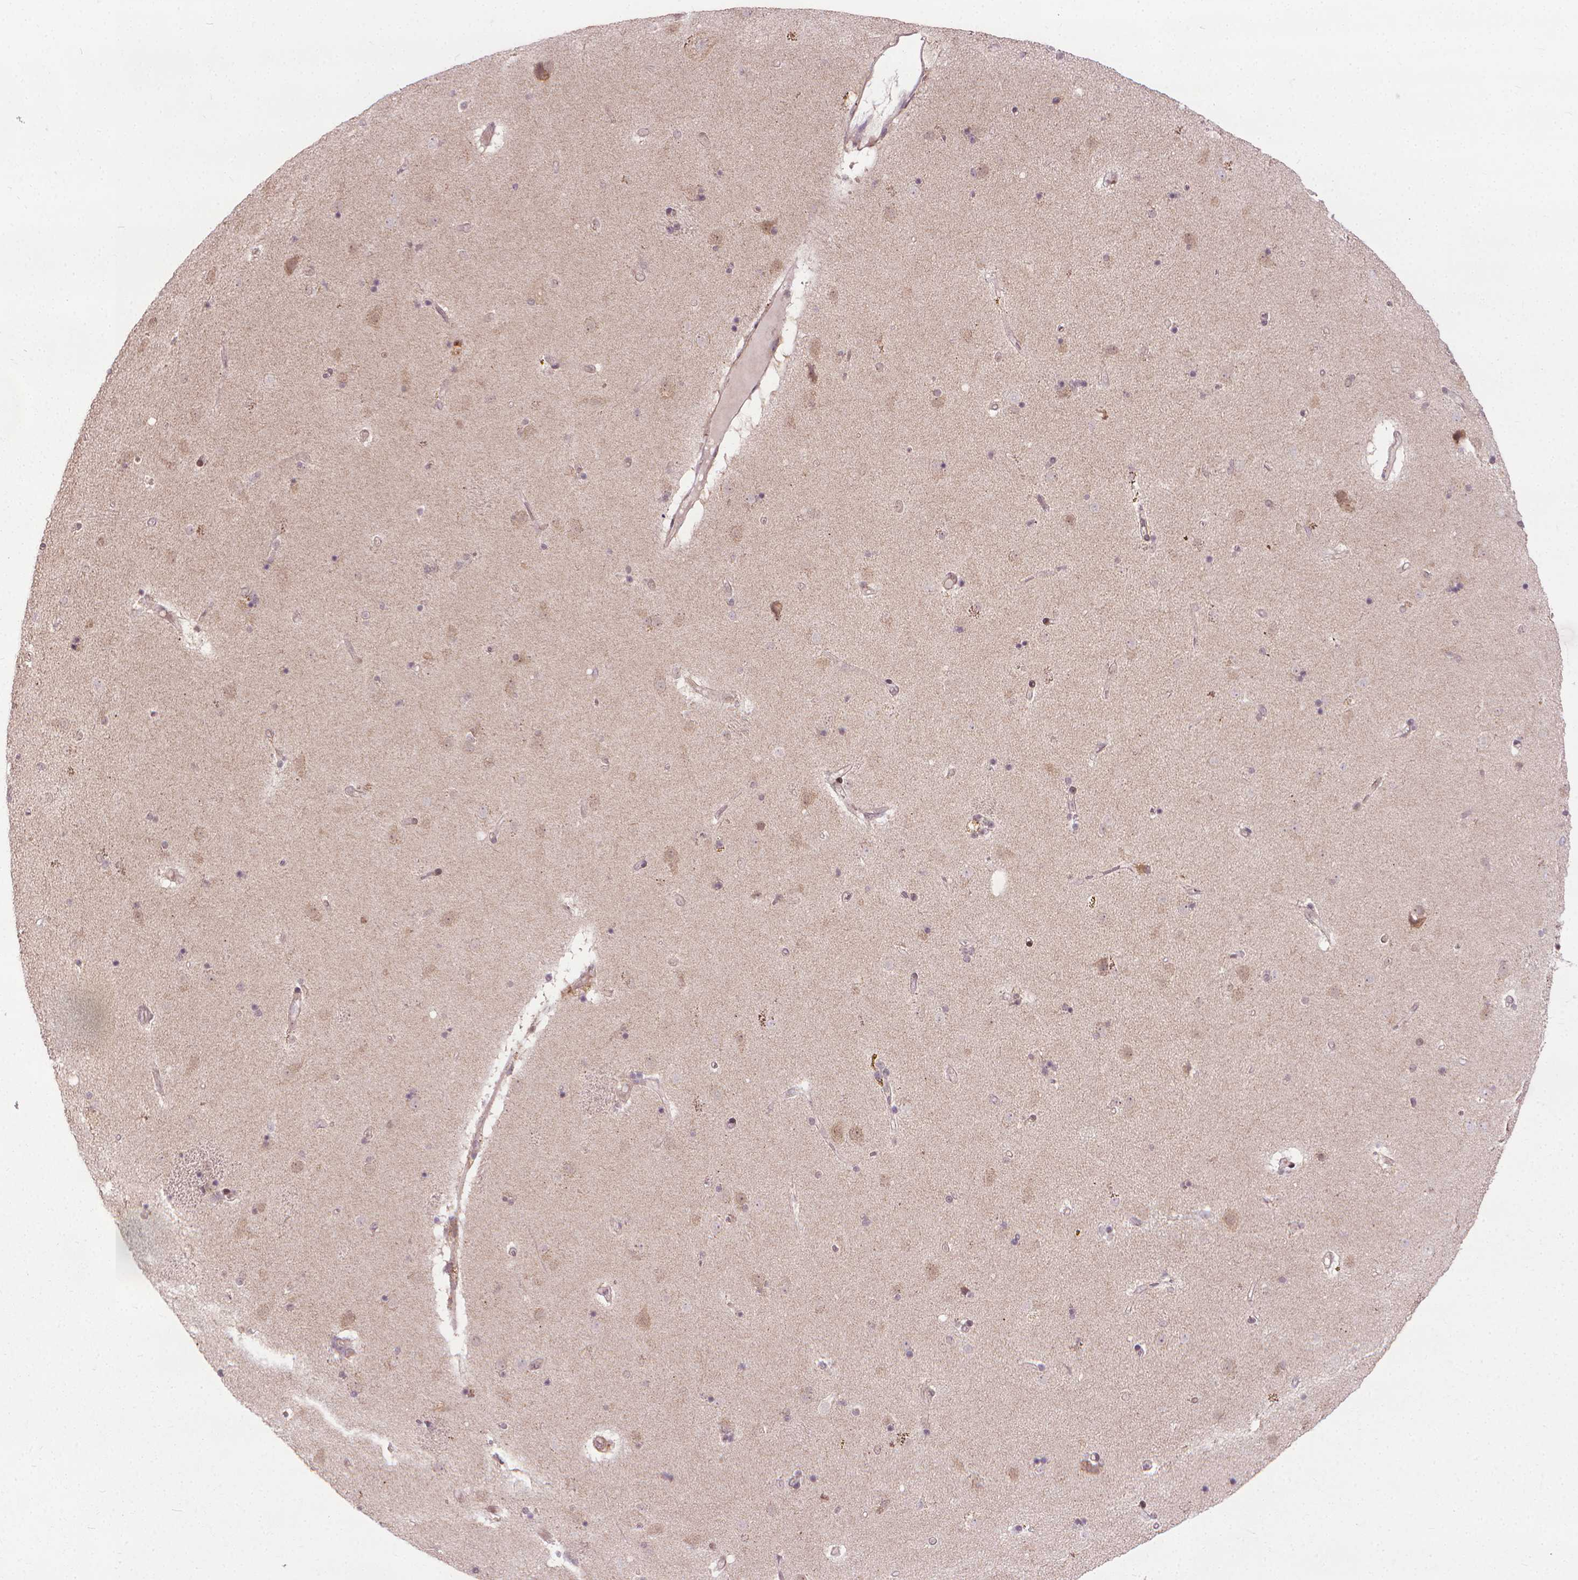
{"staining": {"intensity": "moderate", "quantity": "25%-75%", "location": "cytoplasmic/membranous,nuclear"}, "tissue": "caudate", "cell_type": "Glial cells", "image_type": "normal", "snomed": [{"axis": "morphology", "description": "Normal tissue, NOS"}, {"axis": "topography", "description": "Lateral ventricle wall"}], "caption": "Immunohistochemical staining of unremarkable human caudate exhibits medium levels of moderate cytoplasmic/membranous,nuclear staining in about 25%-75% of glial cells.", "gene": "PRAG1", "patient": {"sex": "female", "age": 71}}